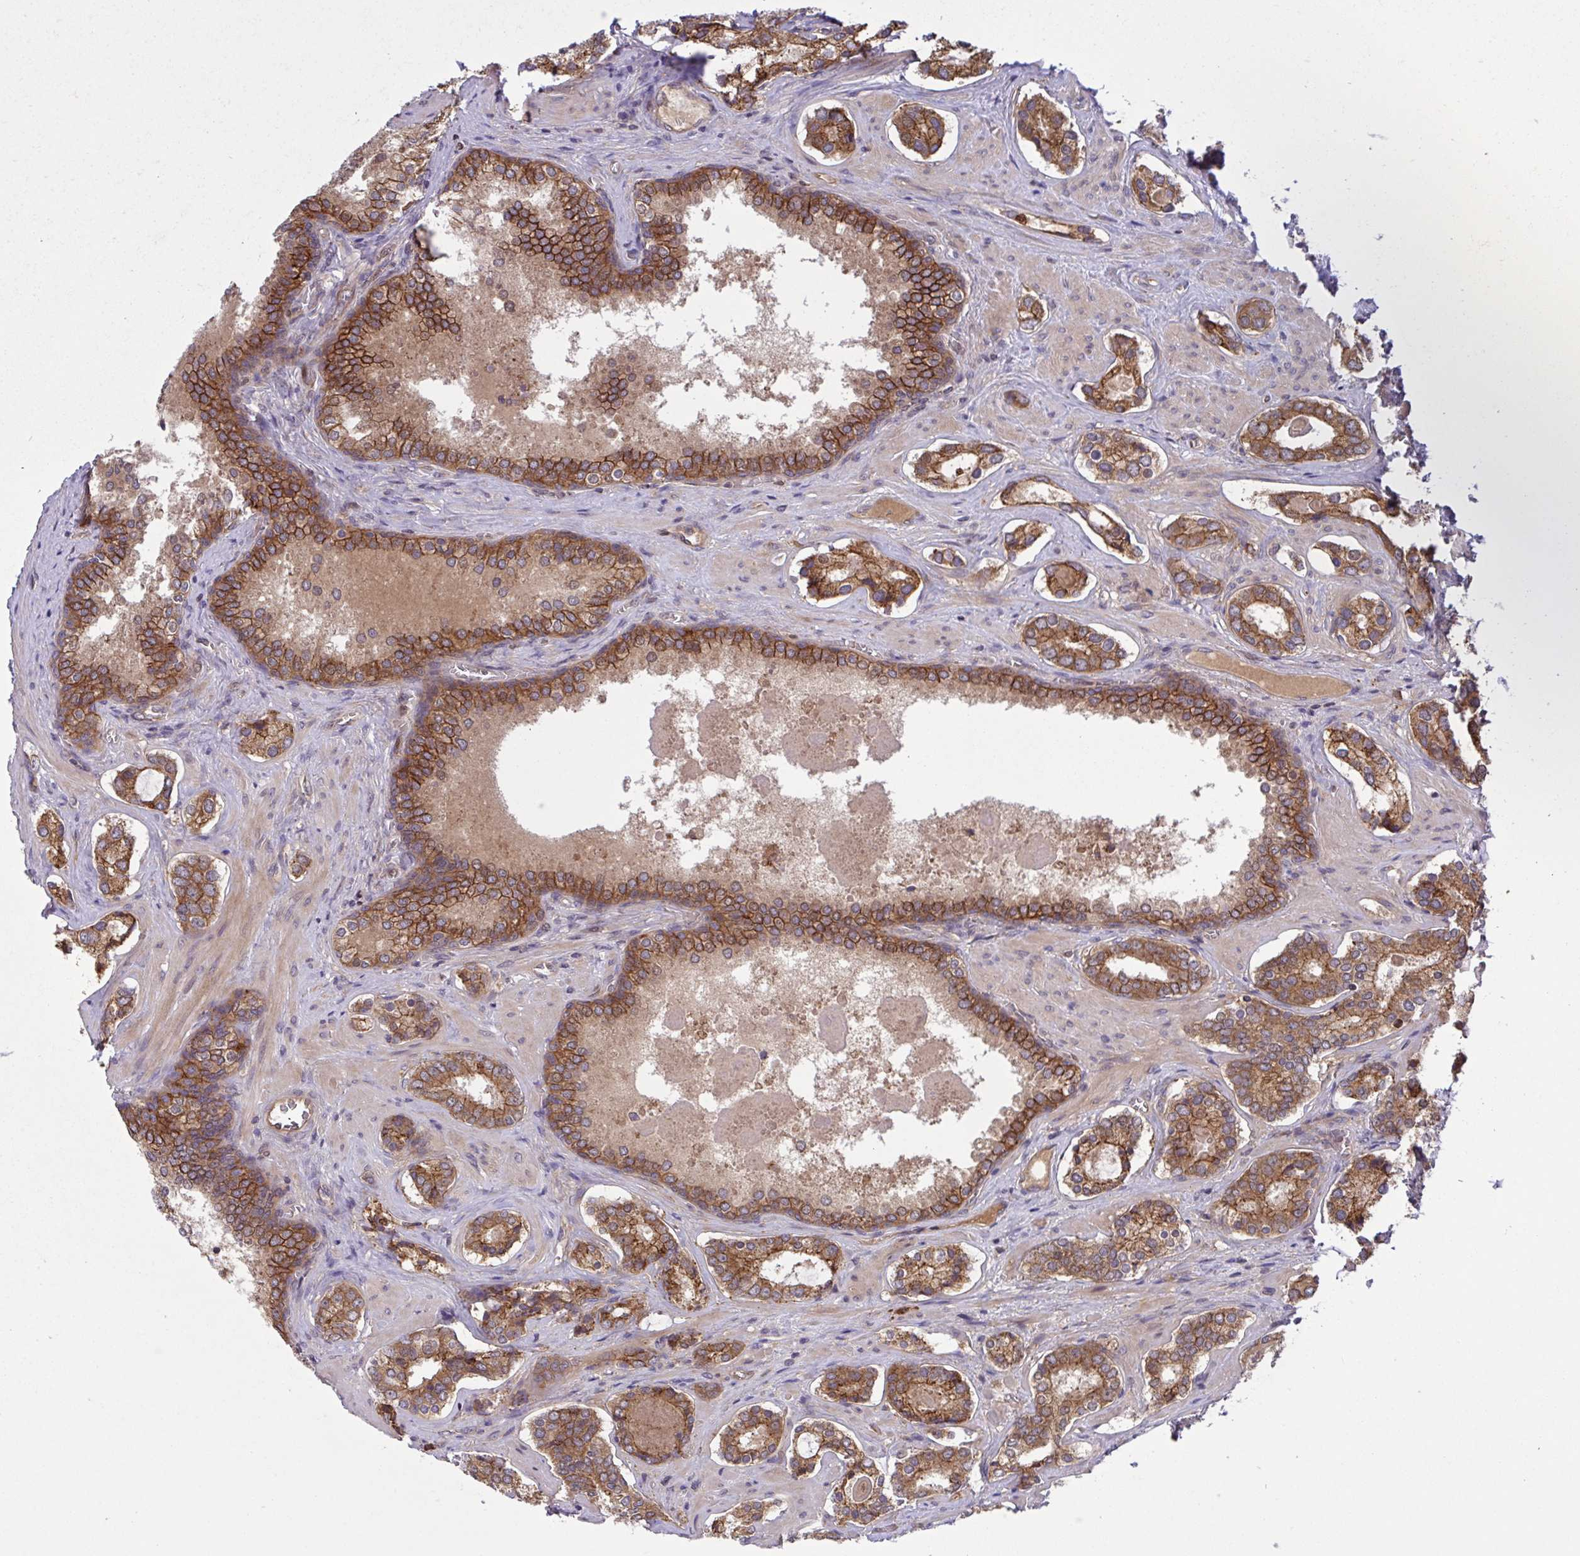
{"staining": {"intensity": "moderate", "quantity": ">75%", "location": "cytoplasmic/membranous"}, "tissue": "prostate cancer", "cell_type": "Tumor cells", "image_type": "cancer", "snomed": [{"axis": "morphology", "description": "Adenocarcinoma, Low grade"}, {"axis": "topography", "description": "Prostate"}], "caption": "Adenocarcinoma (low-grade) (prostate) stained with a protein marker demonstrates moderate staining in tumor cells.", "gene": "INTS10", "patient": {"sex": "male", "age": 62}}